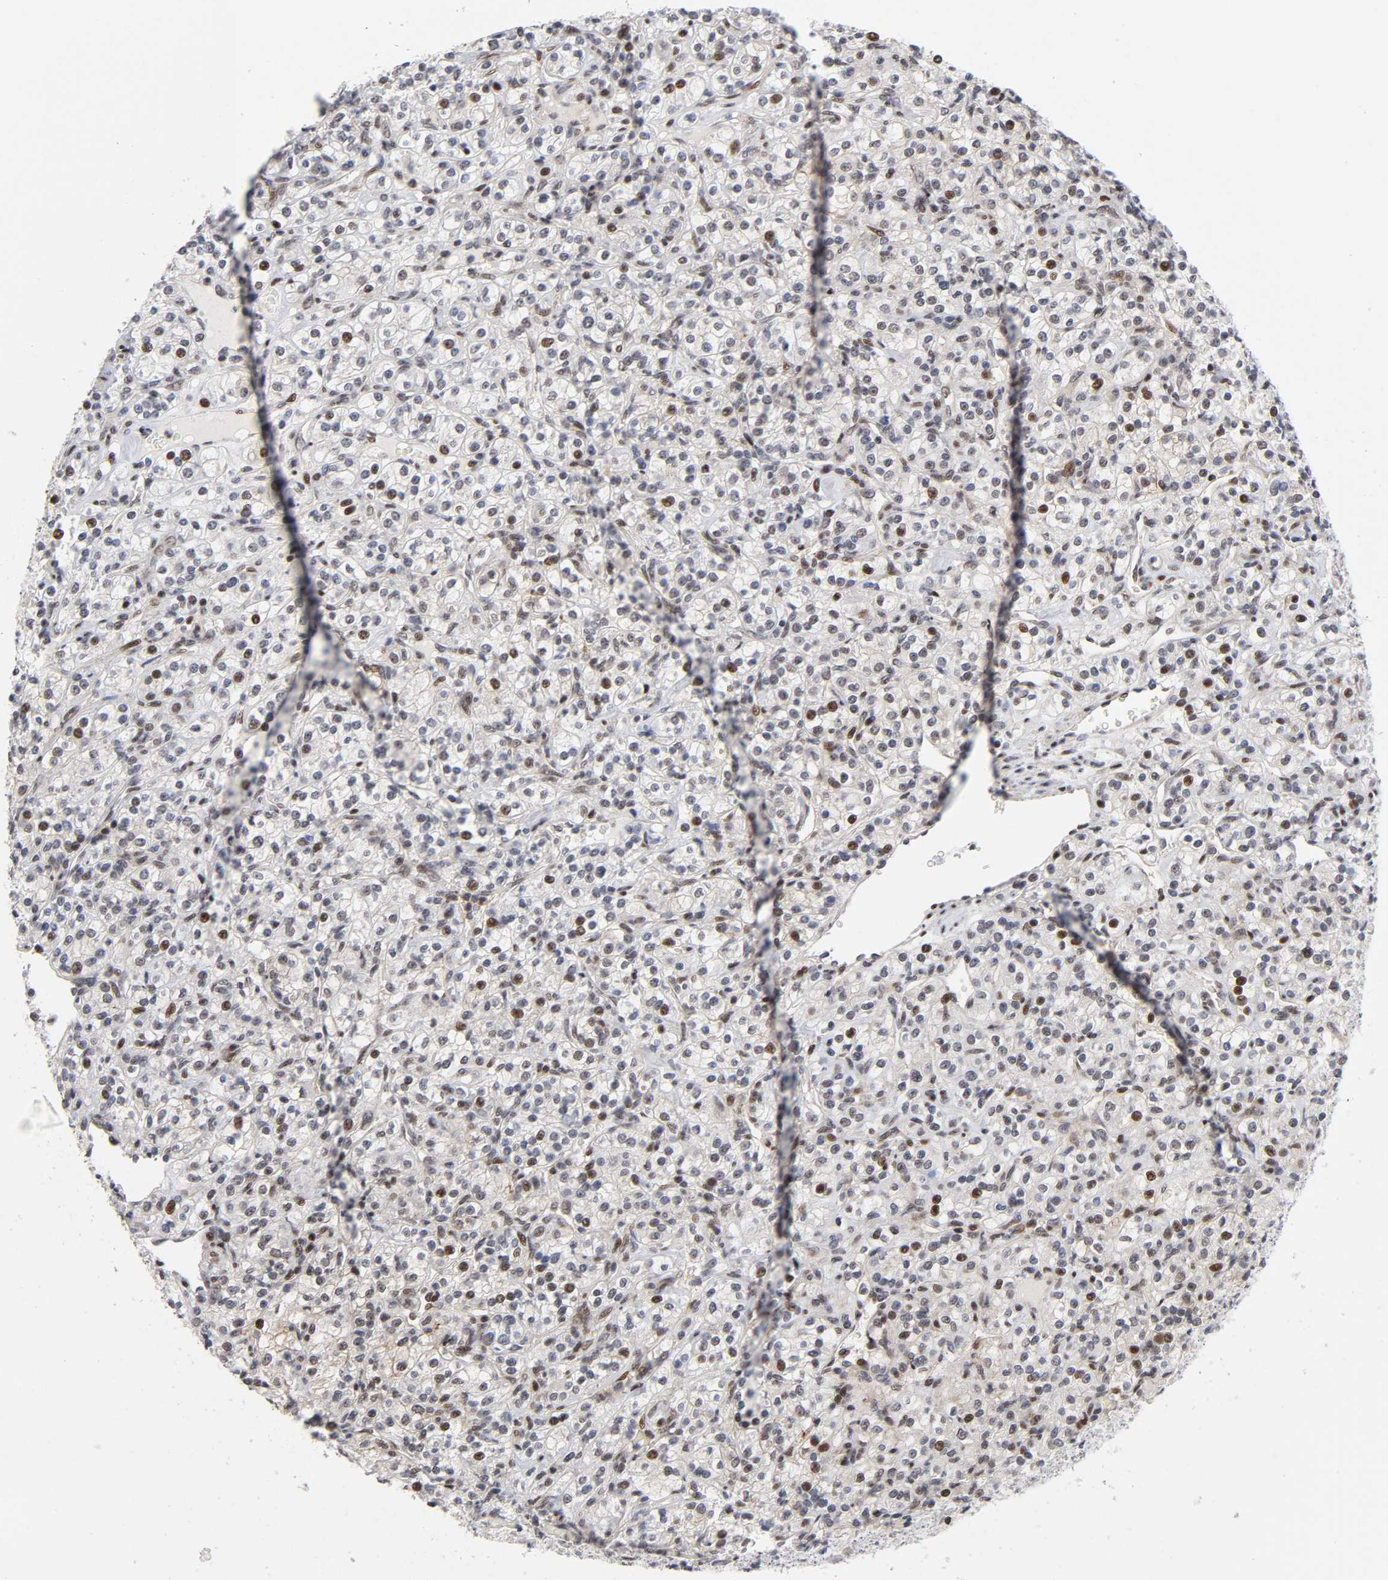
{"staining": {"intensity": "moderate", "quantity": "<25%", "location": "nuclear"}, "tissue": "renal cancer", "cell_type": "Tumor cells", "image_type": "cancer", "snomed": [{"axis": "morphology", "description": "Adenocarcinoma, NOS"}, {"axis": "topography", "description": "Kidney"}], "caption": "Brown immunohistochemical staining in renal cancer reveals moderate nuclear expression in about <25% of tumor cells.", "gene": "STK38", "patient": {"sex": "male", "age": 77}}